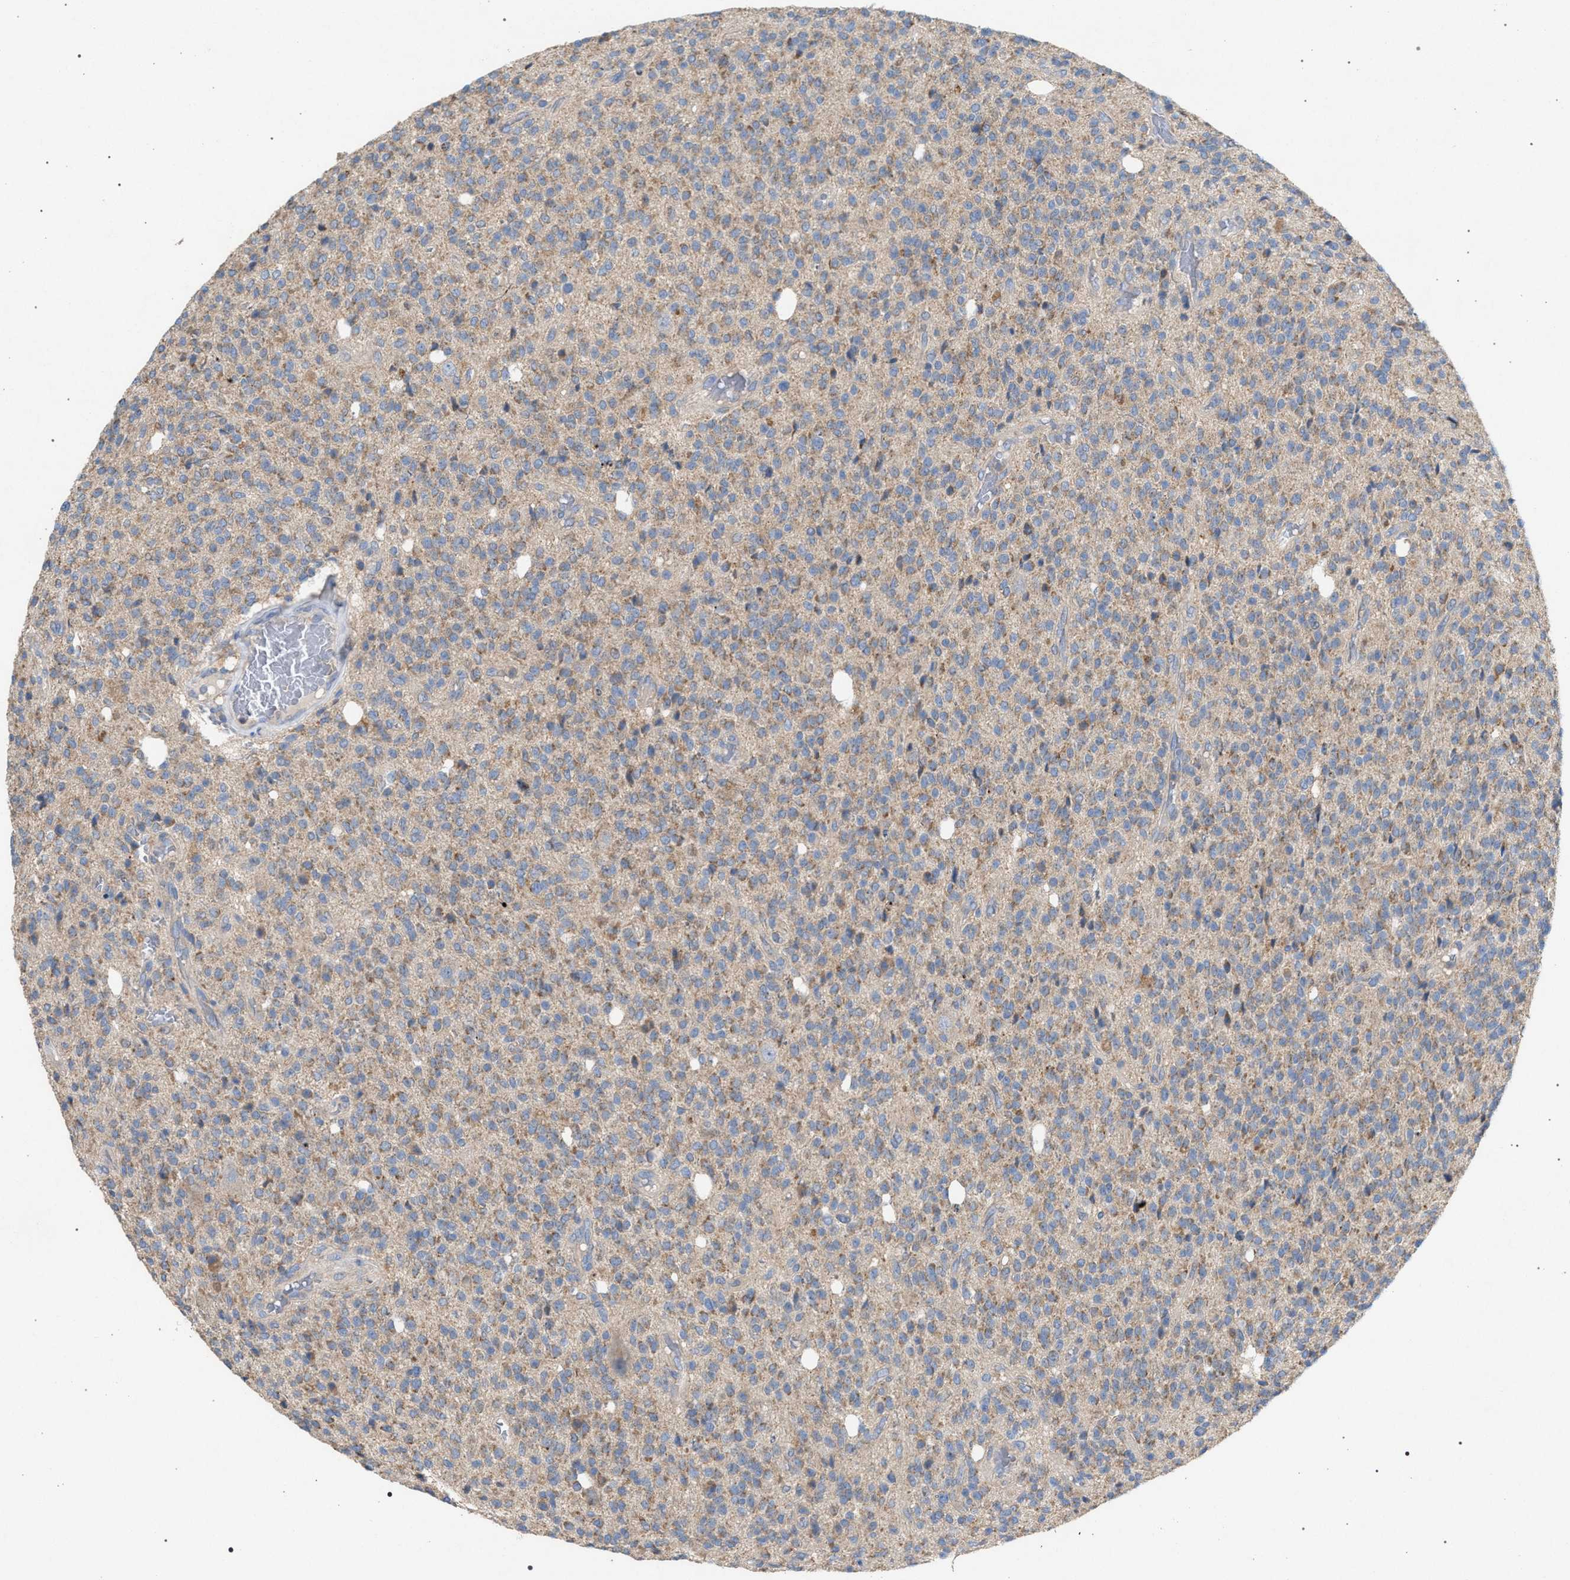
{"staining": {"intensity": "weak", "quantity": ">75%", "location": "cytoplasmic/membranous"}, "tissue": "glioma", "cell_type": "Tumor cells", "image_type": "cancer", "snomed": [{"axis": "morphology", "description": "Glioma, malignant, High grade"}, {"axis": "topography", "description": "Brain"}], "caption": "An immunohistochemistry (IHC) photomicrograph of neoplastic tissue is shown. Protein staining in brown shows weak cytoplasmic/membranous positivity in malignant high-grade glioma within tumor cells.", "gene": "VPS13A", "patient": {"sex": "male", "age": 34}}